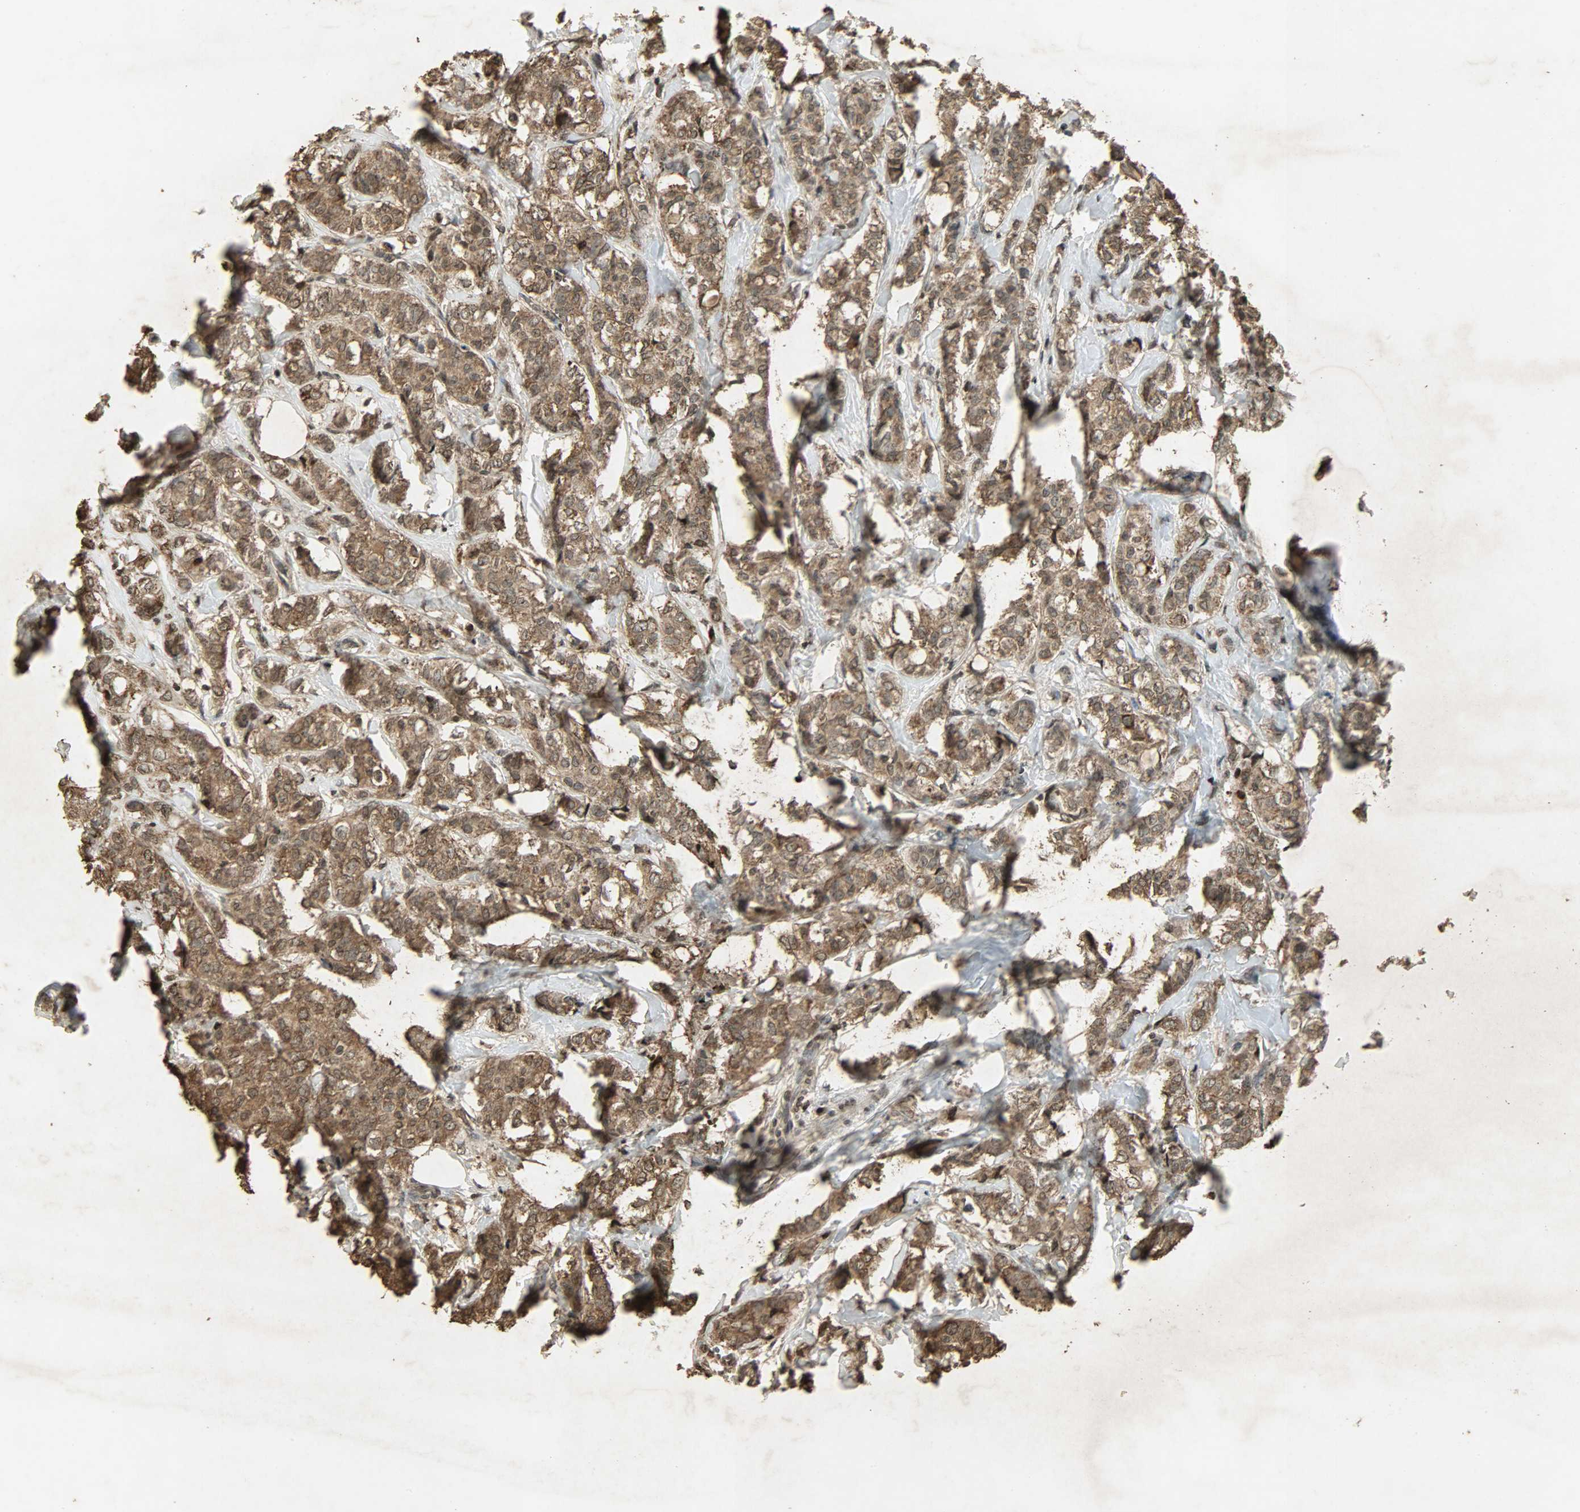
{"staining": {"intensity": "moderate", "quantity": ">75%", "location": "cytoplasmic/membranous,nuclear"}, "tissue": "breast cancer", "cell_type": "Tumor cells", "image_type": "cancer", "snomed": [{"axis": "morphology", "description": "Lobular carcinoma"}, {"axis": "topography", "description": "Breast"}], "caption": "Breast lobular carcinoma stained for a protein displays moderate cytoplasmic/membranous and nuclear positivity in tumor cells. (IHC, brightfield microscopy, high magnification).", "gene": "PPP3R1", "patient": {"sex": "female", "age": 60}}